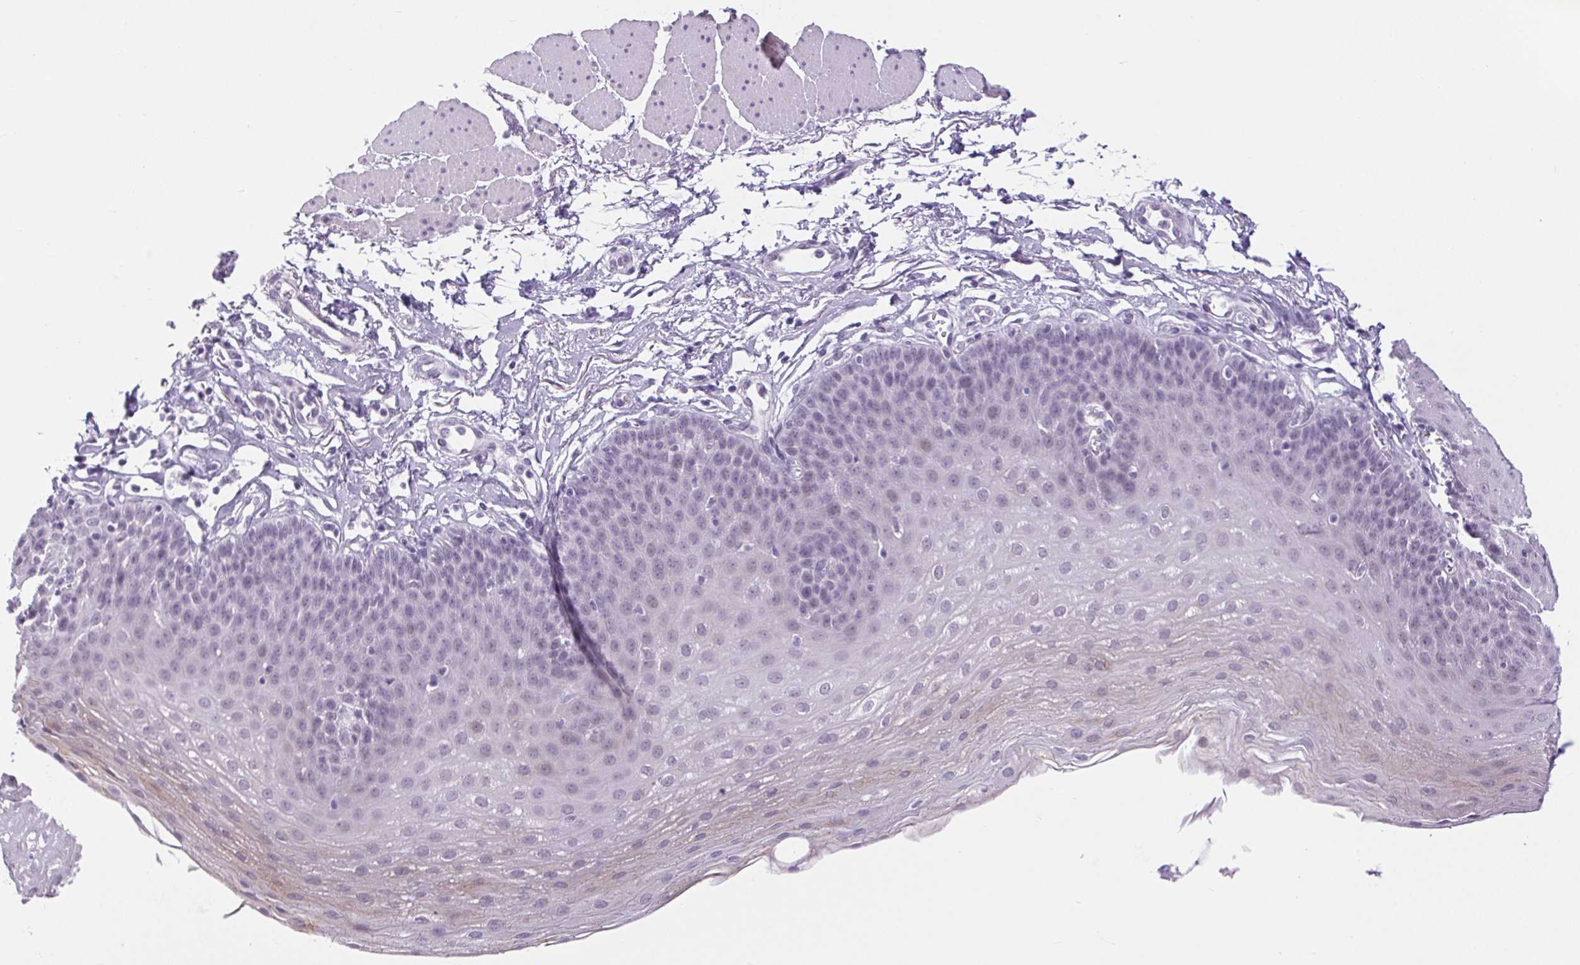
{"staining": {"intensity": "negative", "quantity": "none", "location": "none"}, "tissue": "esophagus", "cell_type": "Squamous epithelial cells", "image_type": "normal", "snomed": [{"axis": "morphology", "description": "Normal tissue, NOS"}, {"axis": "topography", "description": "Esophagus"}], "caption": "Esophagus stained for a protein using immunohistochemistry (IHC) shows no expression squamous epithelial cells.", "gene": "BCAS1", "patient": {"sex": "female", "age": 81}}